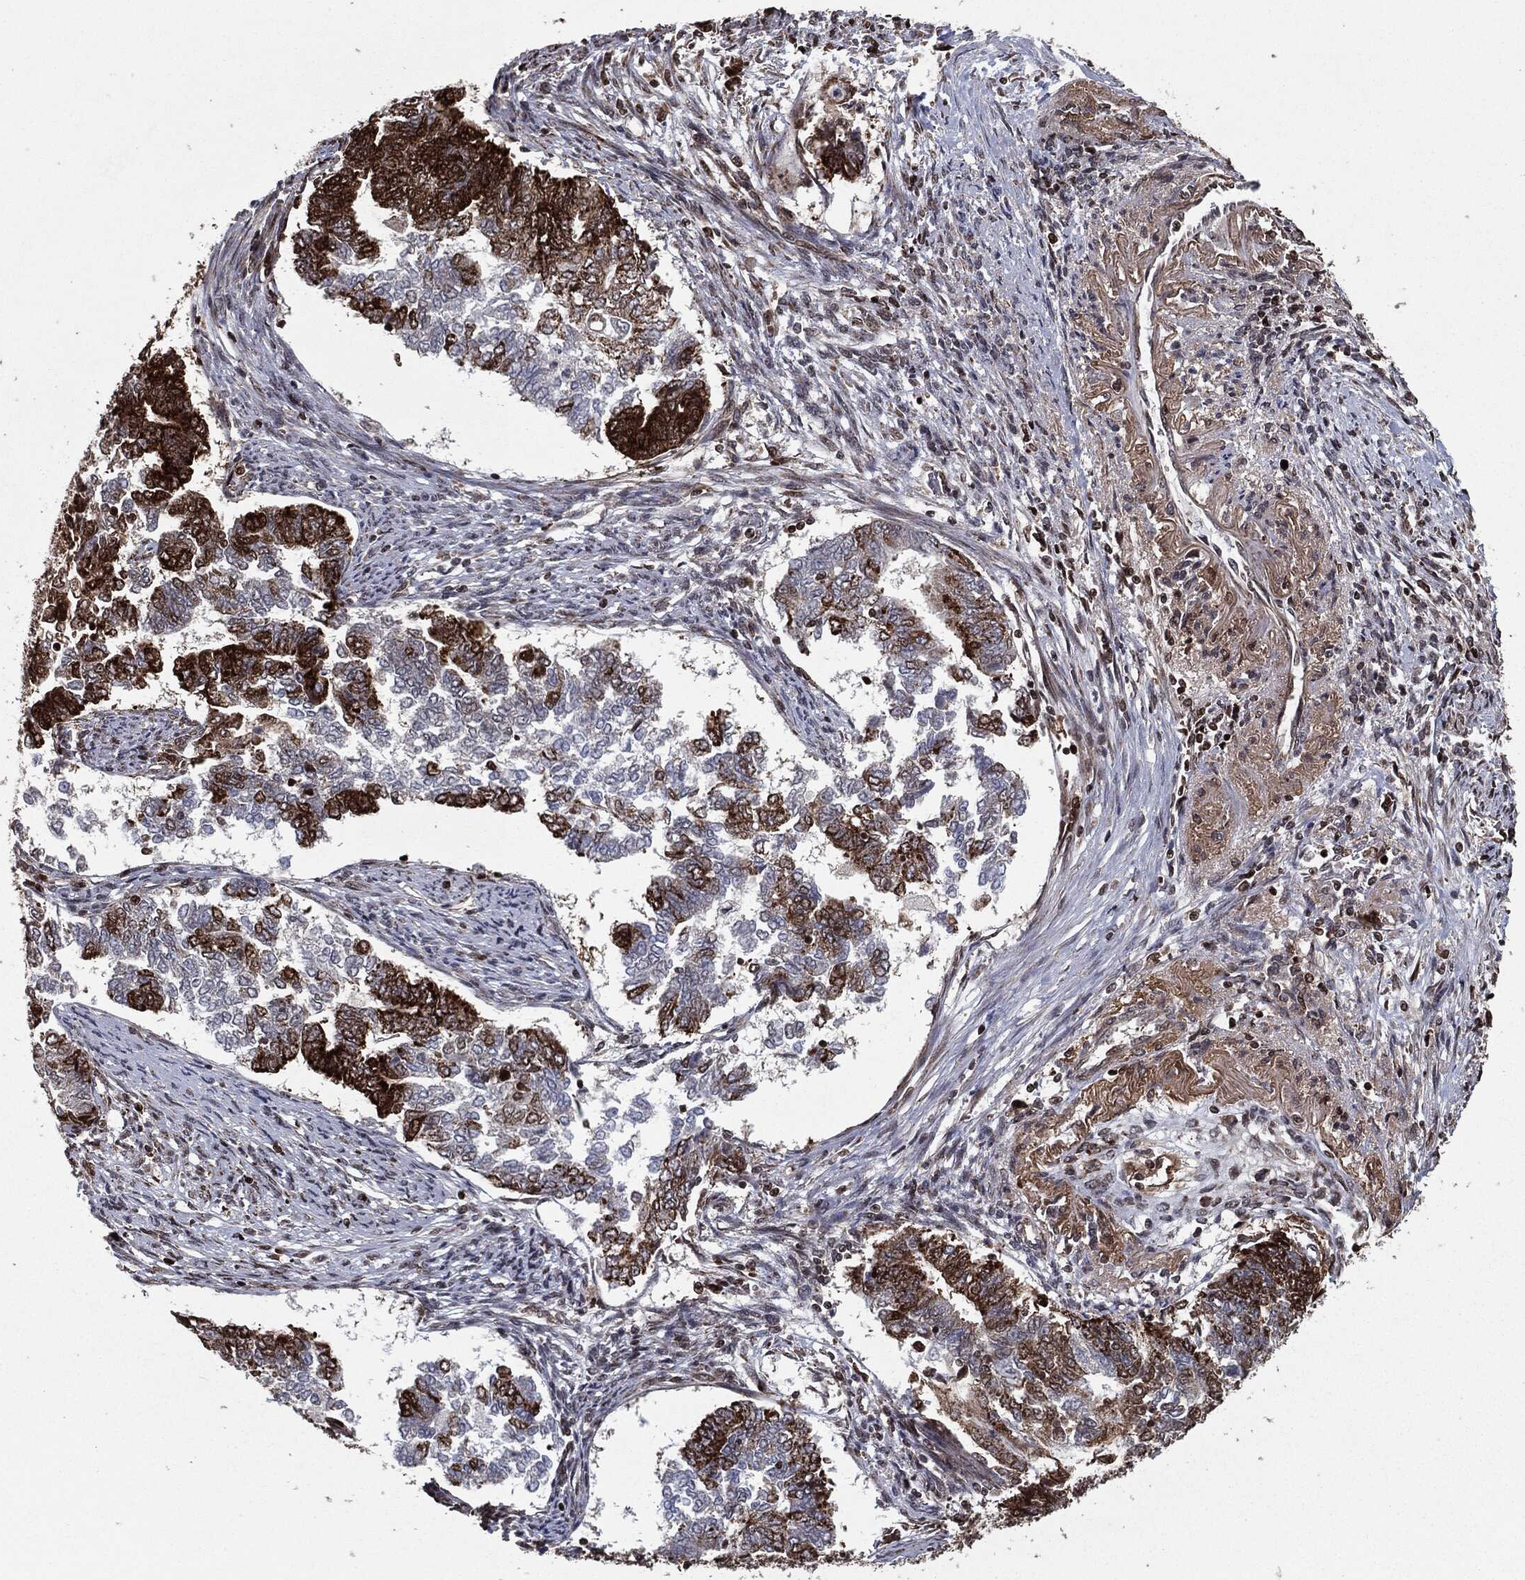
{"staining": {"intensity": "strong", "quantity": ">75%", "location": "cytoplasmic/membranous"}, "tissue": "endometrial cancer", "cell_type": "Tumor cells", "image_type": "cancer", "snomed": [{"axis": "morphology", "description": "Adenocarcinoma, NOS"}, {"axis": "topography", "description": "Endometrium"}], "caption": "There is high levels of strong cytoplasmic/membranous positivity in tumor cells of endometrial adenocarcinoma, as demonstrated by immunohistochemical staining (brown color).", "gene": "CHCHD2", "patient": {"sex": "female", "age": 65}}